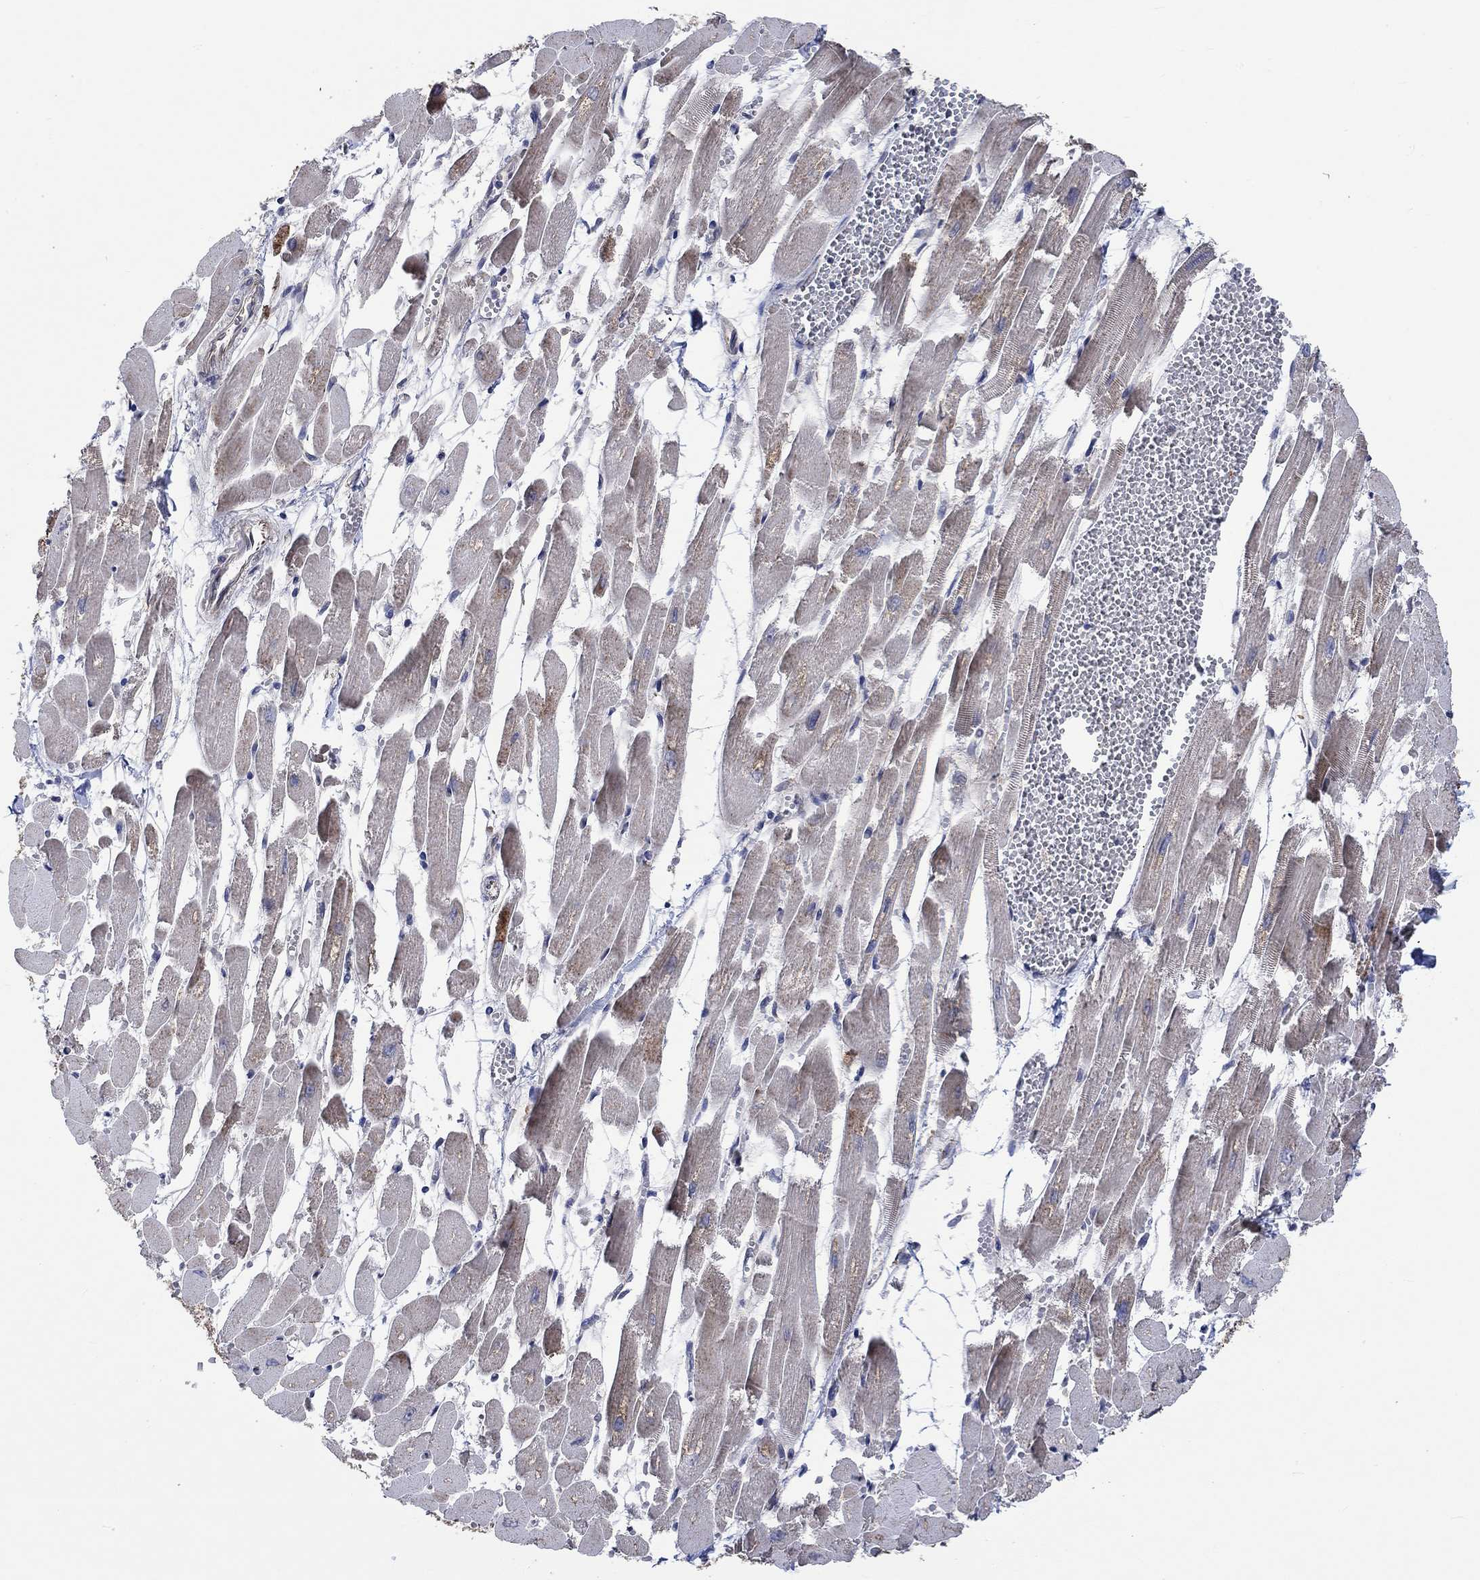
{"staining": {"intensity": "strong", "quantity": "<25%", "location": "cytoplasmic/membranous"}, "tissue": "heart muscle", "cell_type": "Cardiomyocytes", "image_type": "normal", "snomed": [{"axis": "morphology", "description": "Normal tissue, NOS"}, {"axis": "topography", "description": "Heart"}], "caption": "This image exhibits normal heart muscle stained with IHC to label a protein in brown. The cytoplasmic/membranous of cardiomyocytes show strong positivity for the protein. Nuclei are counter-stained blue.", "gene": "CAMK1D", "patient": {"sex": "female", "age": 52}}